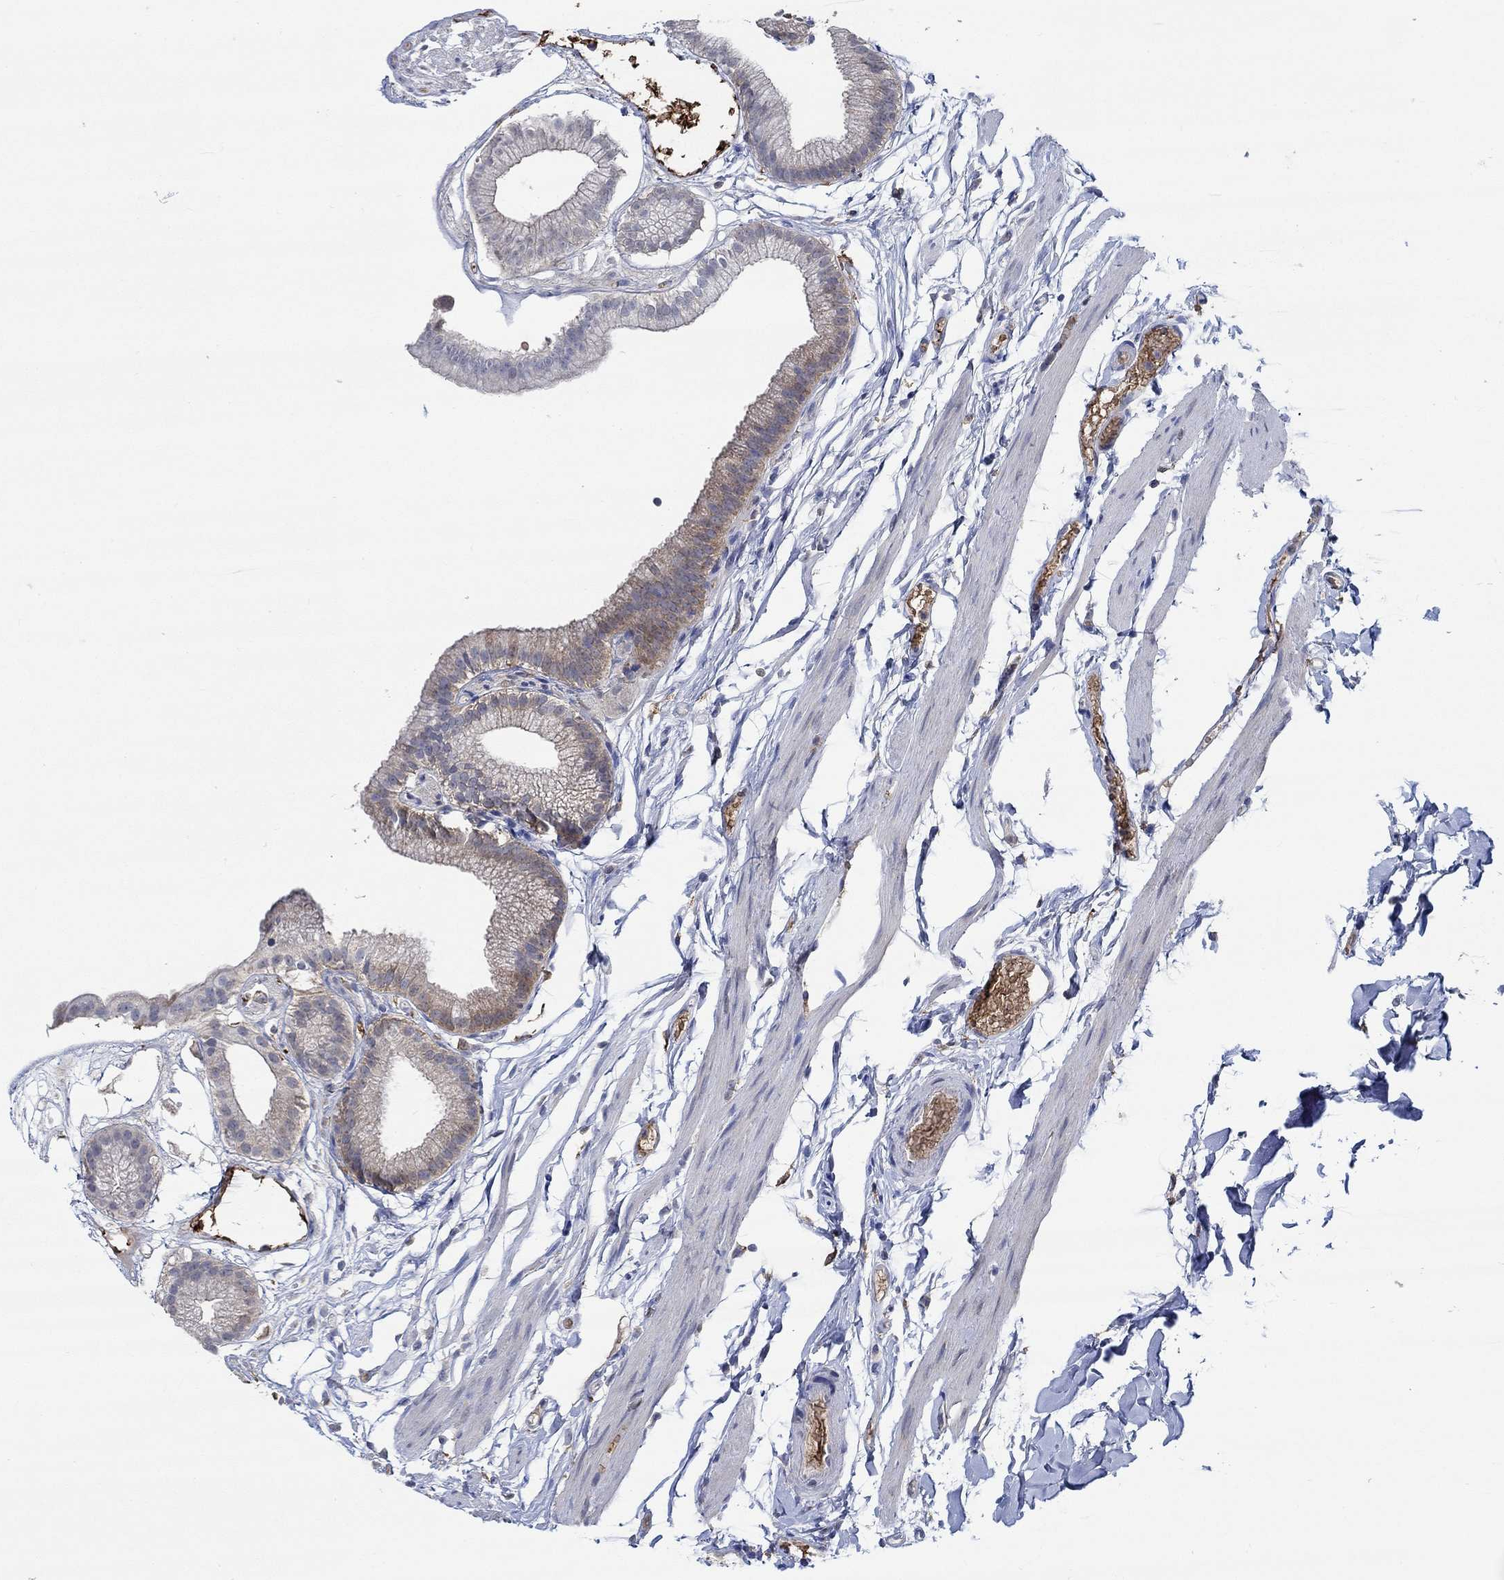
{"staining": {"intensity": "weak", "quantity": "<25%", "location": "cytoplasmic/membranous"}, "tissue": "gallbladder", "cell_type": "Glandular cells", "image_type": "normal", "snomed": [{"axis": "morphology", "description": "Normal tissue, NOS"}, {"axis": "topography", "description": "Gallbladder"}], "caption": "An IHC image of unremarkable gallbladder is shown. There is no staining in glandular cells of gallbladder. (DAB (3,3'-diaminobenzidine) immunohistochemistry (IHC), high magnification).", "gene": "MPP1", "patient": {"sex": "female", "age": 45}}